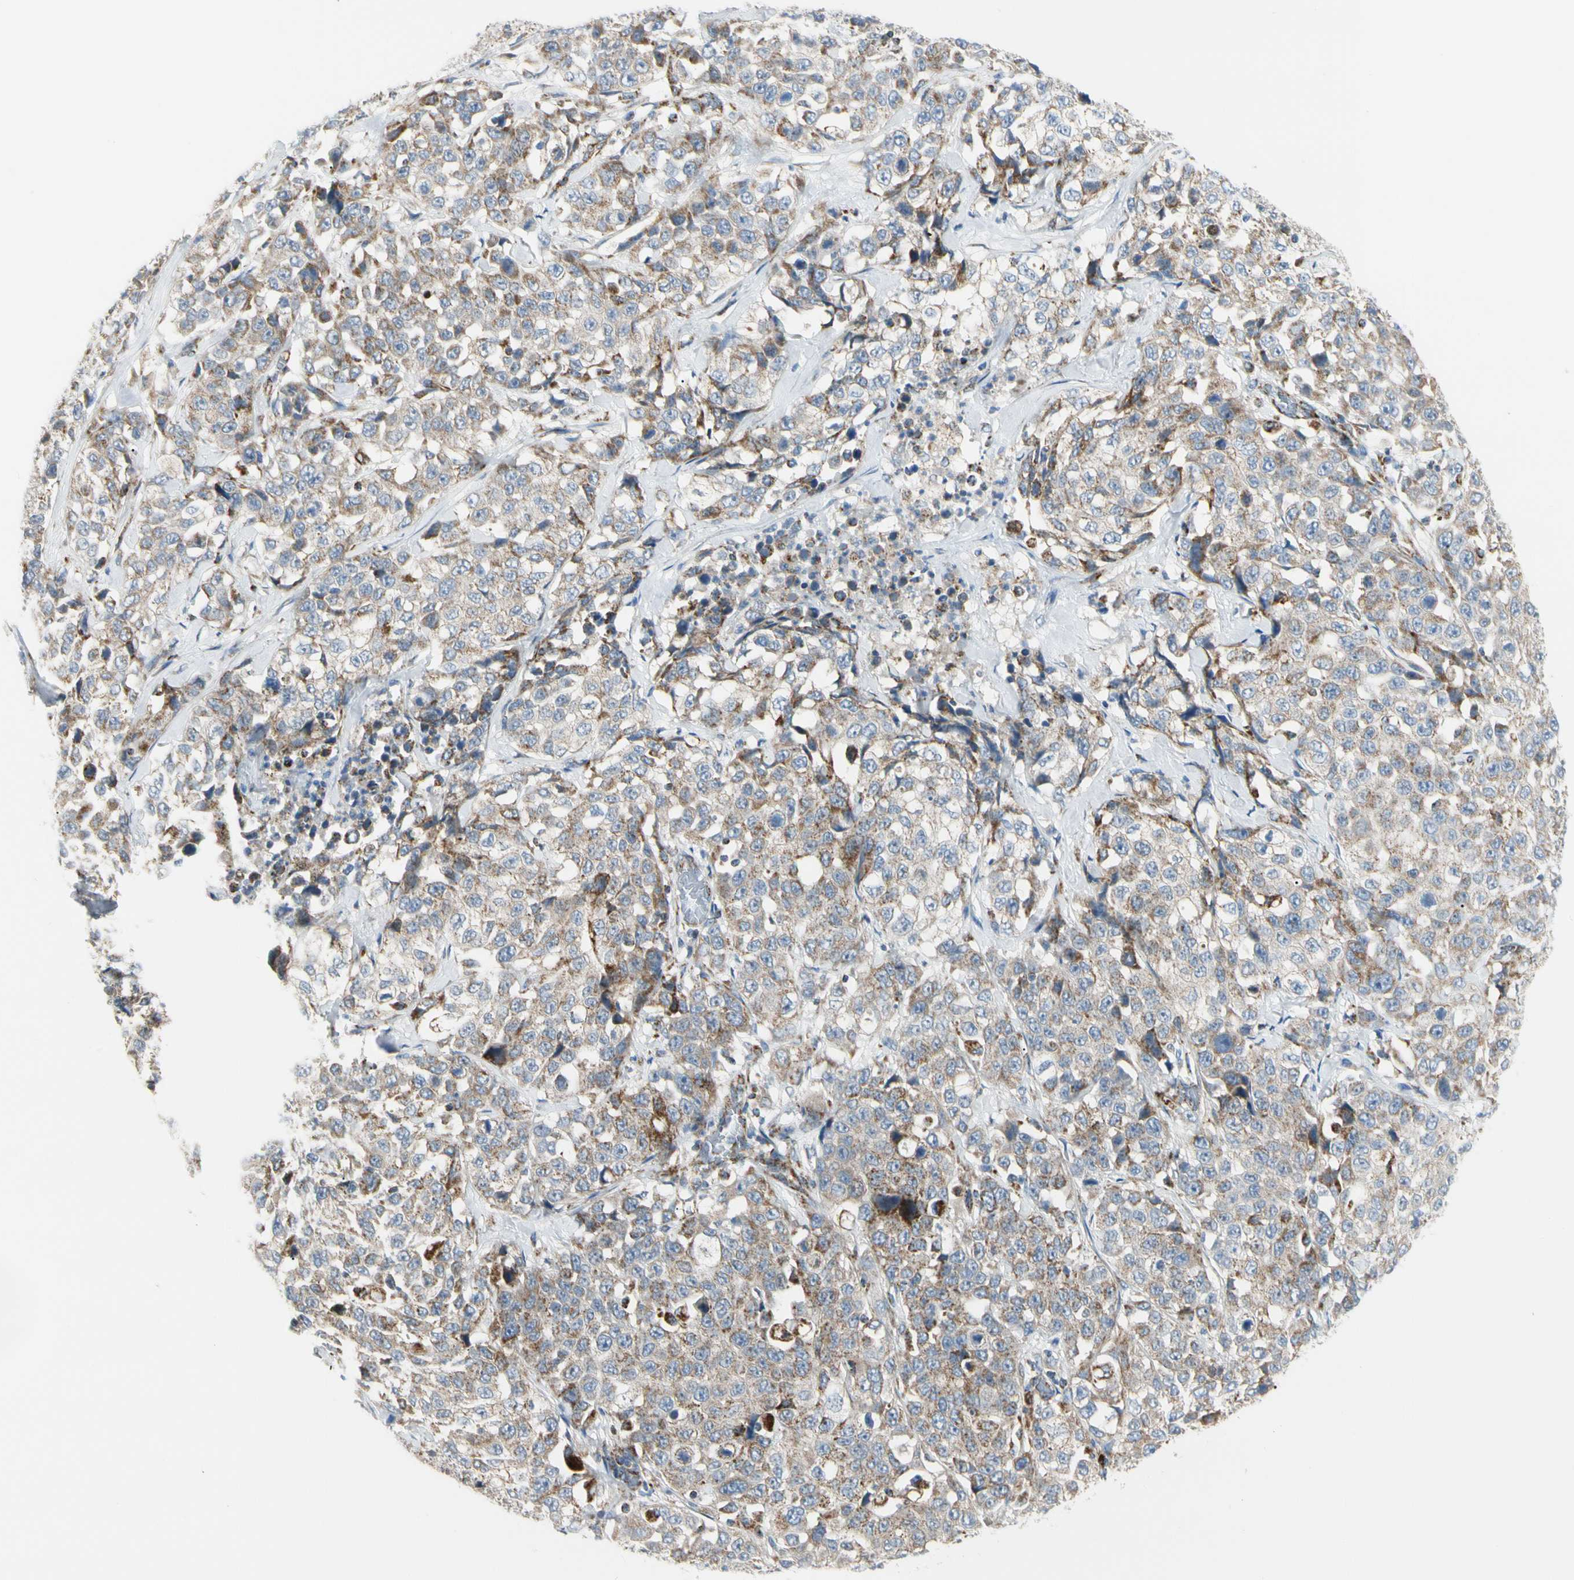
{"staining": {"intensity": "moderate", "quantity": "<25%", "location": "cytoplasmic/membranous"}, "tissue": "stomach cancer", "cell_type": "Tumor cells", "image_type": "cancer", "snomed": [{"axis": "morphology", "description": "Normal tissue, NOS"}, {"axis": "morphology", "description": "Adenocarcinoma, NOS"}, {"axis": "topography", "description": "Stomach"}], "caption": "IHC (DAB (3,3'-diaminobenzidine)) staining of human stomach cancer reveals moderate cytoplasmic/membranous protein expression in about <25% of tumor cells. Immunohistochemistry (ihc) stains the protein in brown and the nuclei are stained blue.", "gene": "TBC1D10A", "patient": {"sex": "male", "age": 48}}